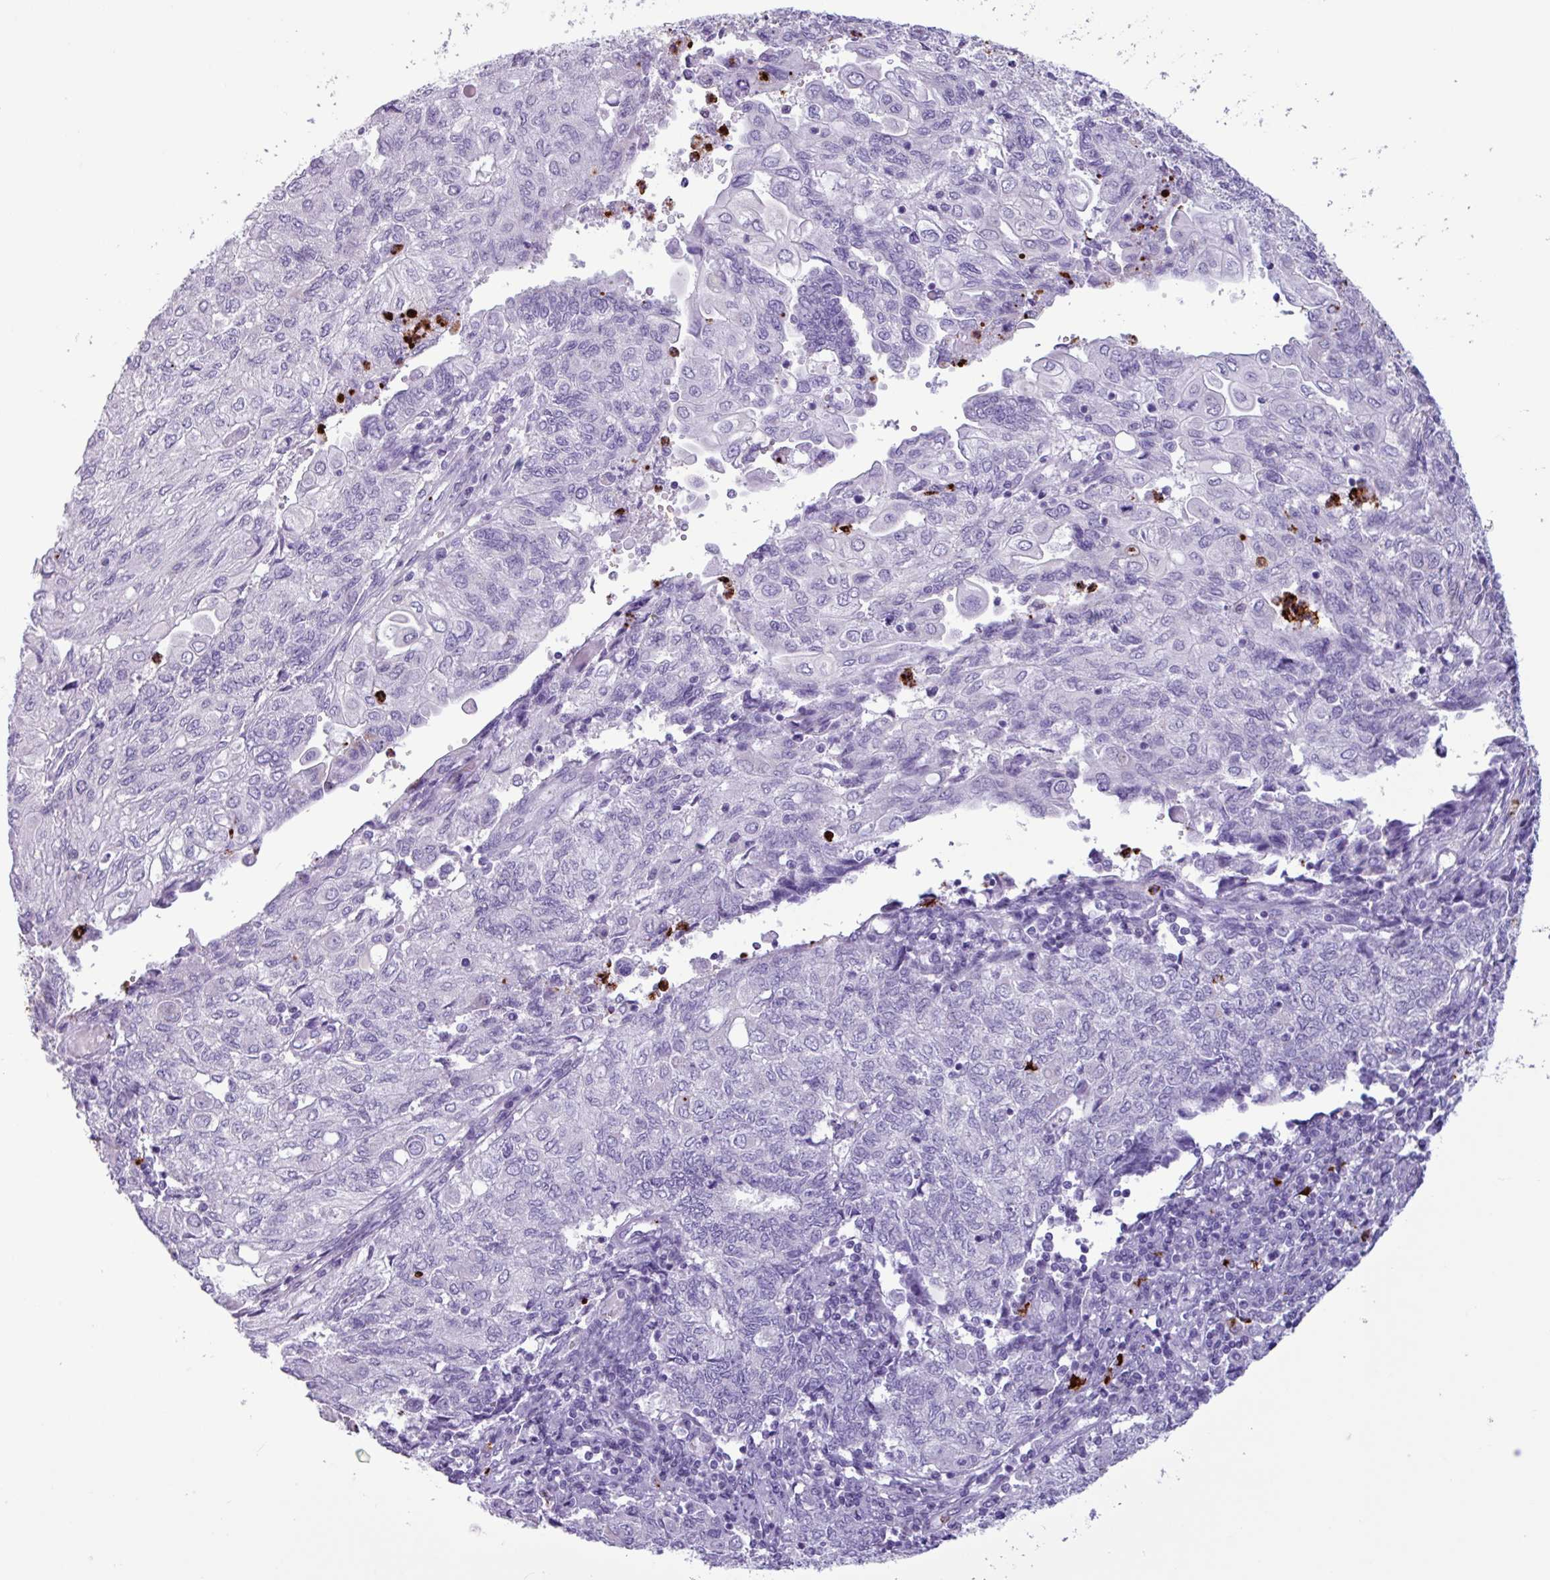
{"staining": {"intensity": "negative", "quantity": "none", "location": "none"}, "tissue": "endometrial cancer", "cell_type": "Tumor cells", "image_type": "cancer", "snomed": [{"axis": "morphology", "description": "Adenocarcinoma, NOS"}, {"axis": "topography", "description": "Endometrium"}], "caption": "Tumor cells show no significant staining in endometrial cancer. (DAB IHC visualized using brightfield microscopy, high magnification).", "gene": "TMEM178A", "patient": {"sex": "female", "age": 54}}